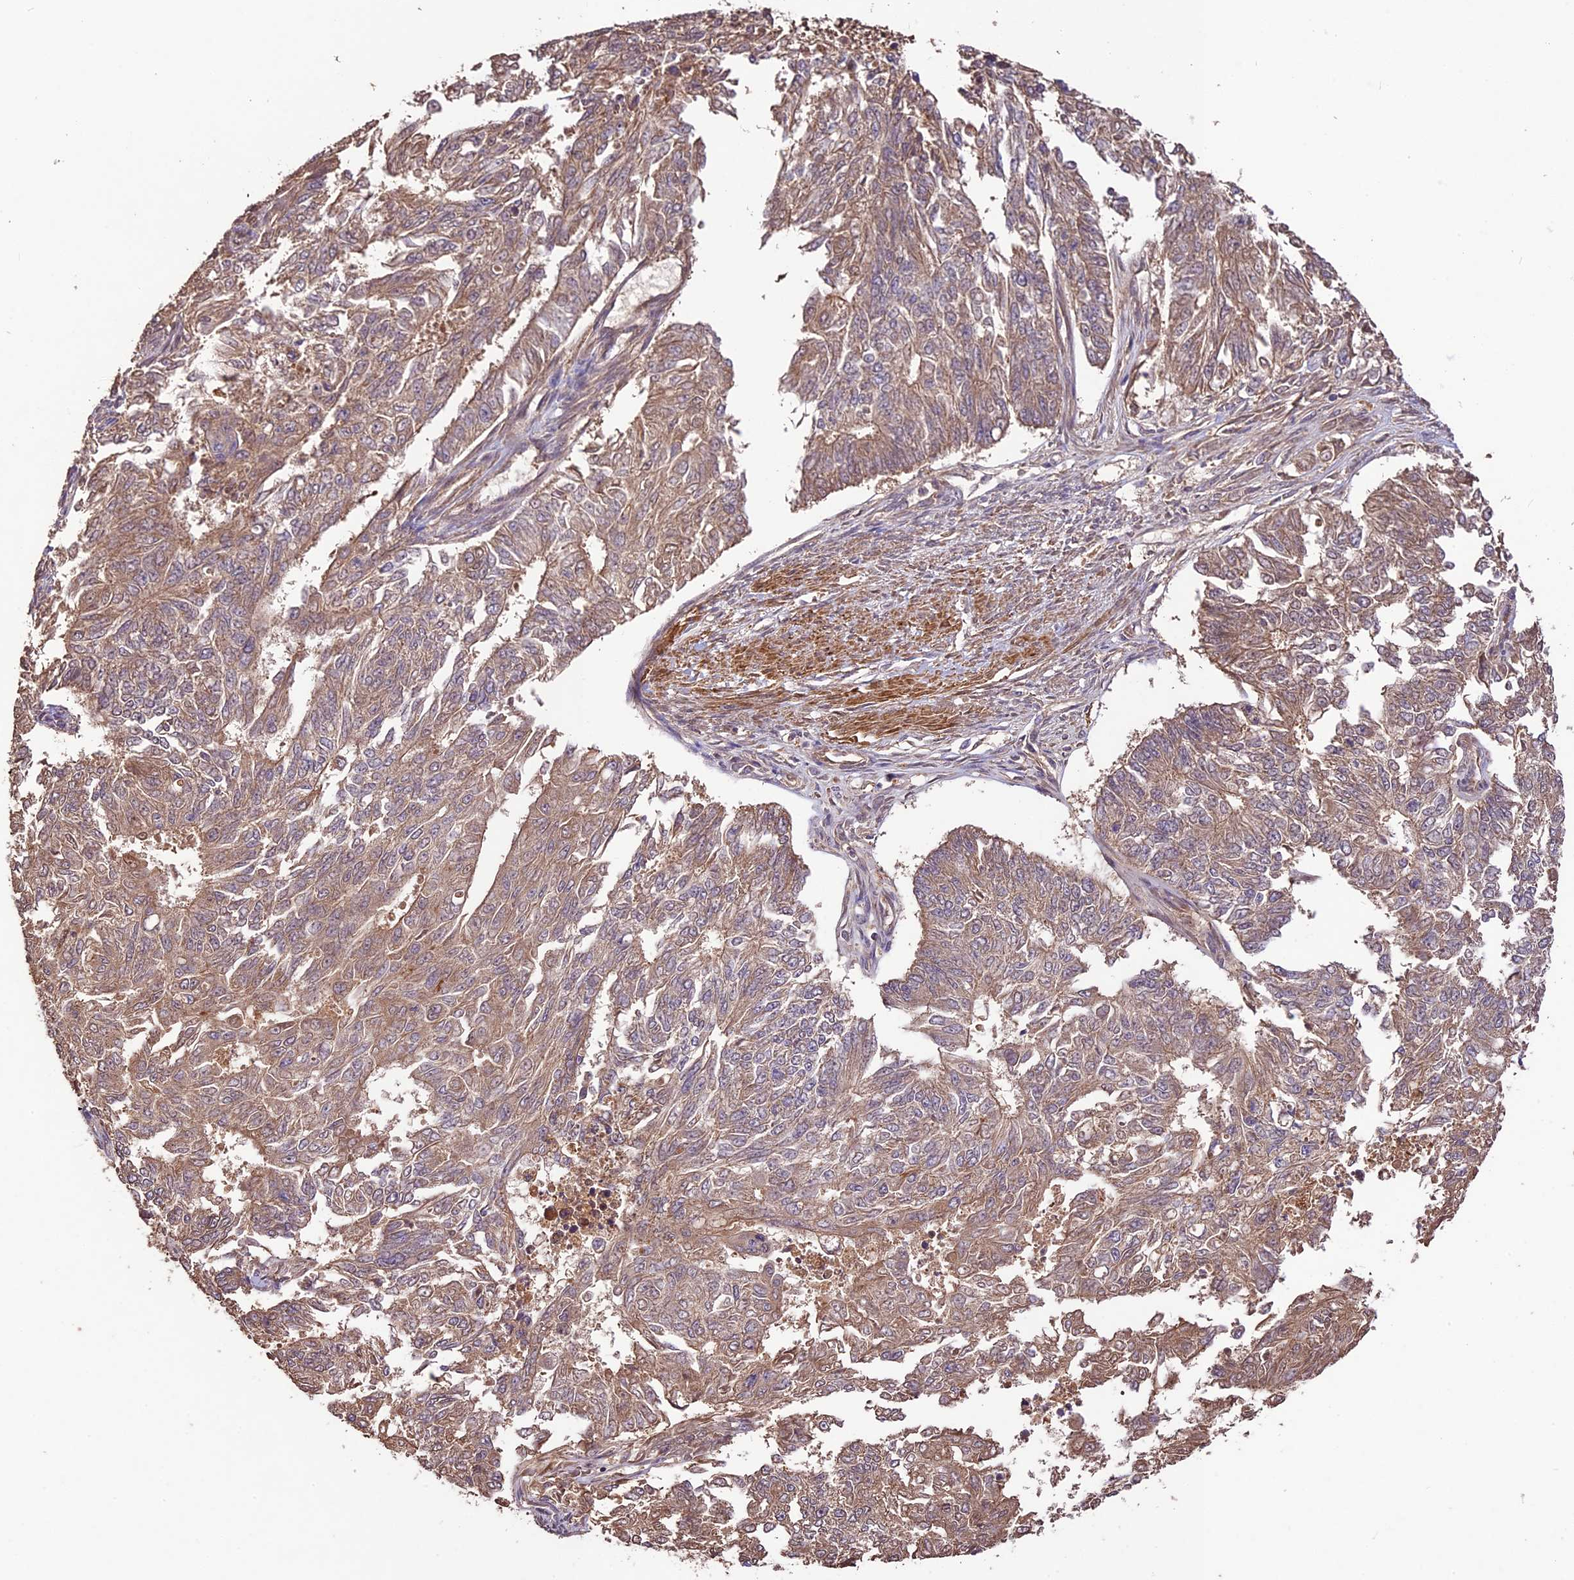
{"staining": {"intensity": "weak", "quantity": ">75%", "location": "cytoplasmic/membranous"}, "tissue": "endometrial cancer", "cell_type": "Tumor cells", "image_type": "cancer", "snomed": [{"axis": "morphology", "description": "Adenocarcinoma, NOS"}, {"axis": "topography", "description": "Endometrium"}], "caption": "Weak cytoplasmic/membranous expression for a protein is present in approximately >75% of tumor cells of endometrial cancer (adenocarcinoma) using IHC.", "gene": "CRLF1", "patient": {"sex": "female", "age": 32}}